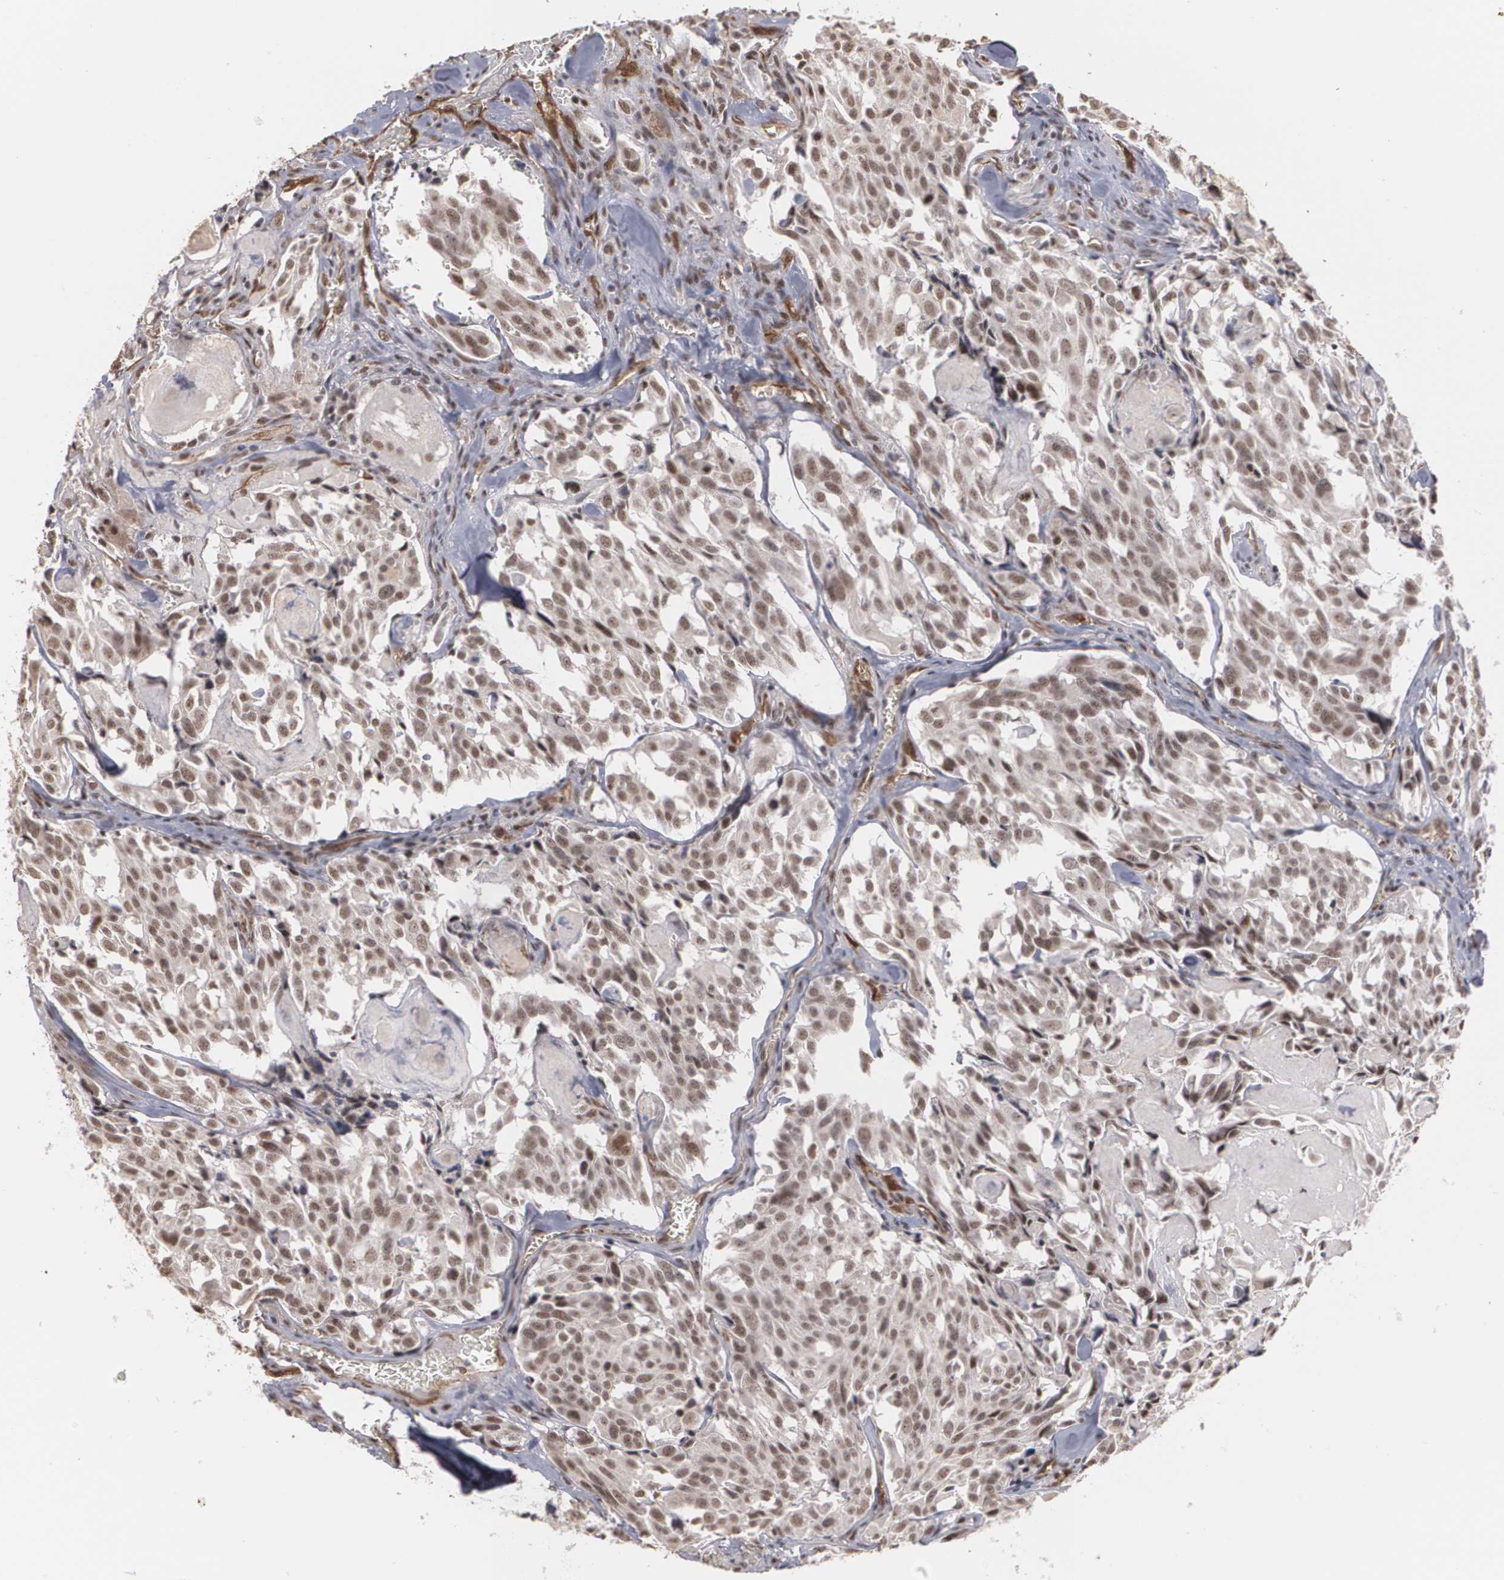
{"staining": {"intensity": "moderate", "quantity": ">75%", "location": "nuclear"}, "tissue": "thyroid cancer", "cell_type": "Tumor cells", "image_type": "cancer", "snomed": [{"axis": "morphology", "description": "Carcinoma, NOS"}, {"axis": "morphology", "description": "Carcinoid, malignant, NOS"}, {"axis": "topography", "description": "Thyroid gland"}], "caption": "An immunohistochemistry (IHC) image of tumor tissue is shown. Protein staining in brown shows moderate nuclear positivity in thyroid malignant carcinoid within tumor cells.", "gene": "ZNF75A", "patient": {"sex": "male", "age": 33}}